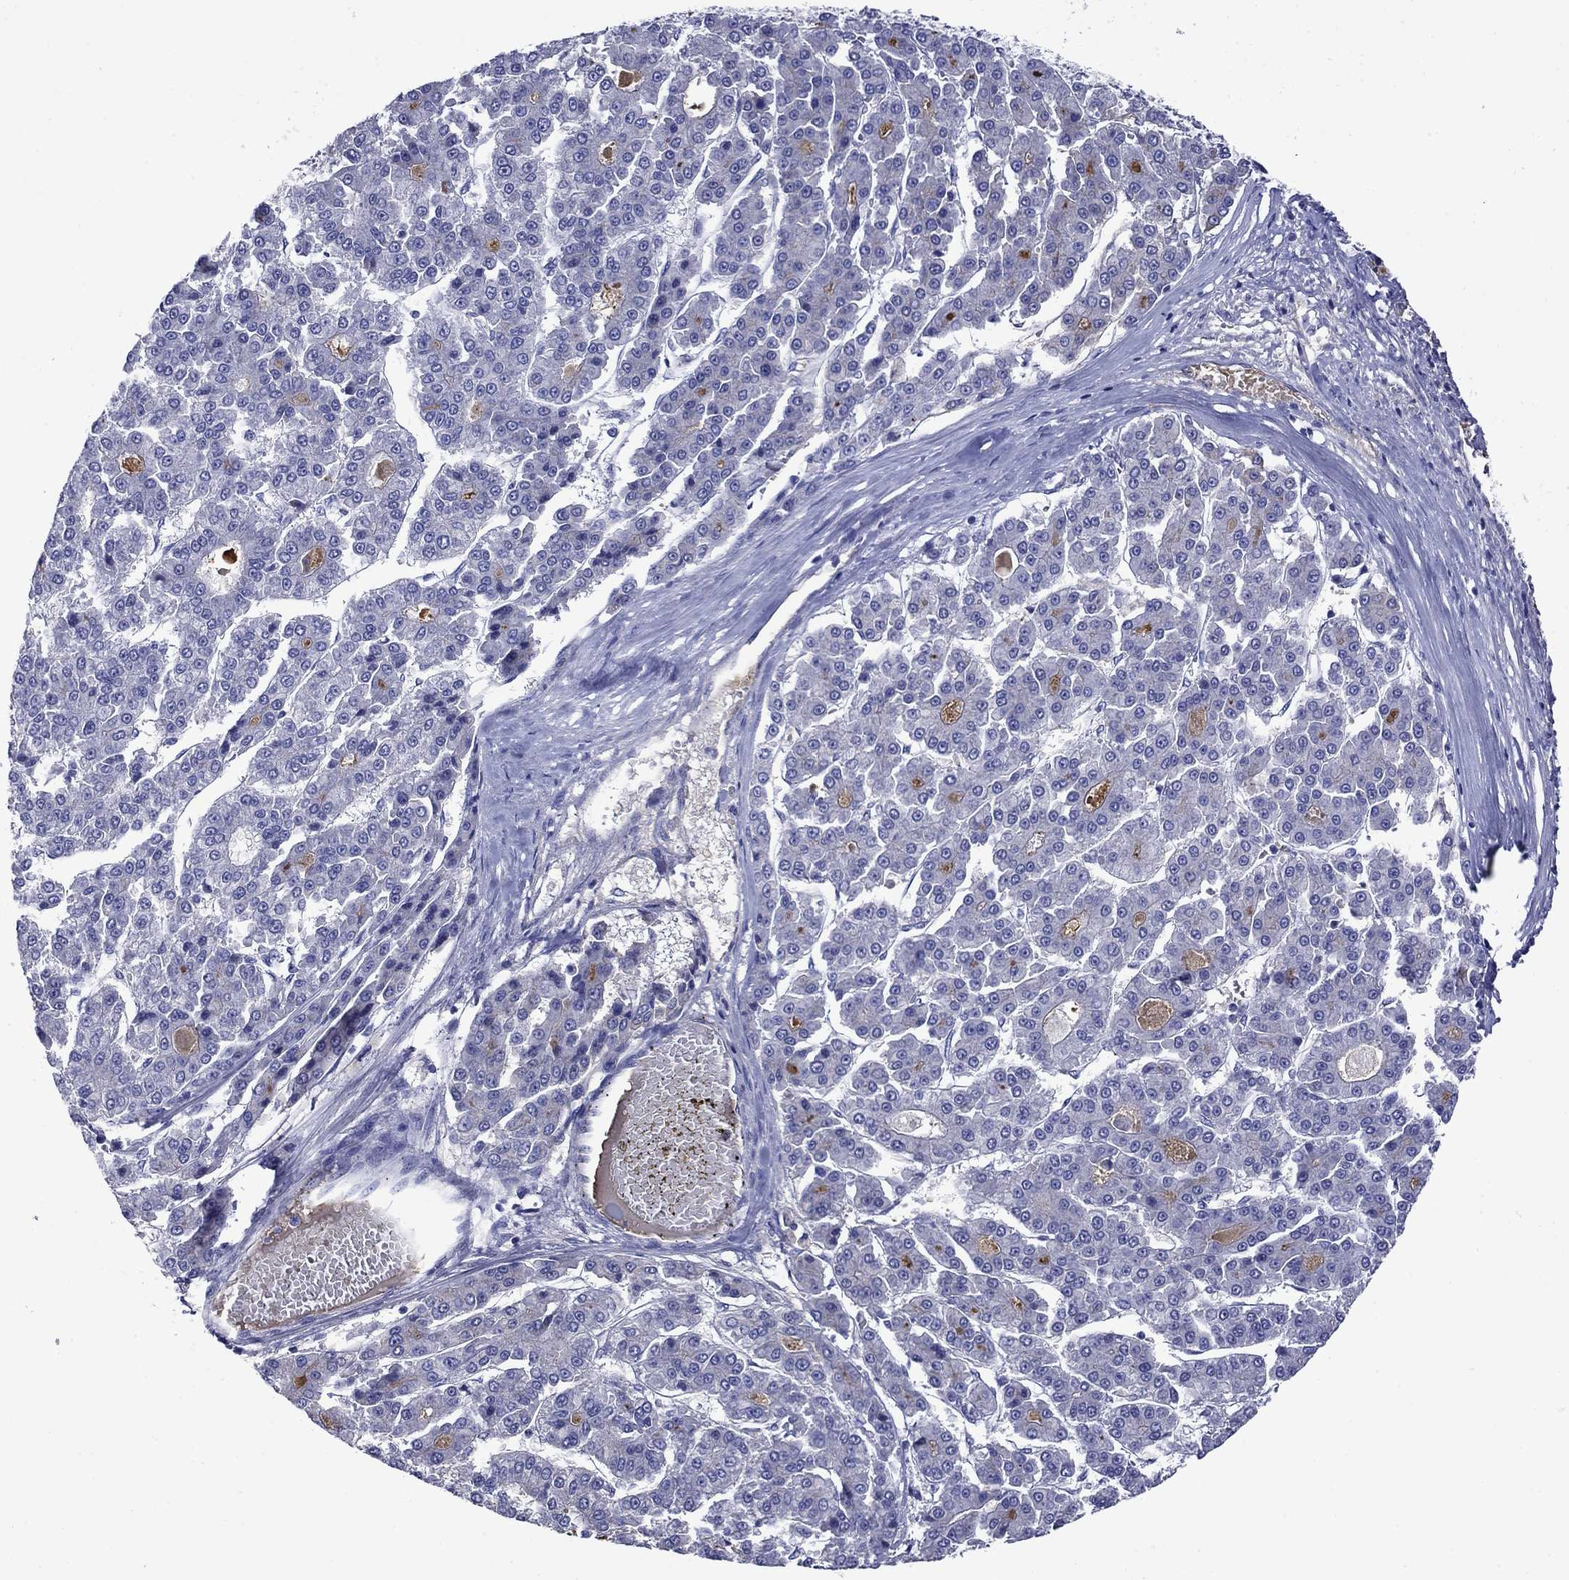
{"staining": {"intensity": "negative", "quantity": "none", "location": "none"}, "tissue": "liver cancer", "cell_type": "Tumor cells", "image_type": "cancer", "snomed": [{"axis": "morphology", "description": "Carcinoma, Hepatocellular, NOS"}, {"axis": "topography", "description": "Liver"}], "caption": "This is an IHC histopathology image of liver hepatocellular carcinoma. There is no staining in tumor cells.", "gene": "APOA2", "patient": {"sex": "male", "age": 70}}